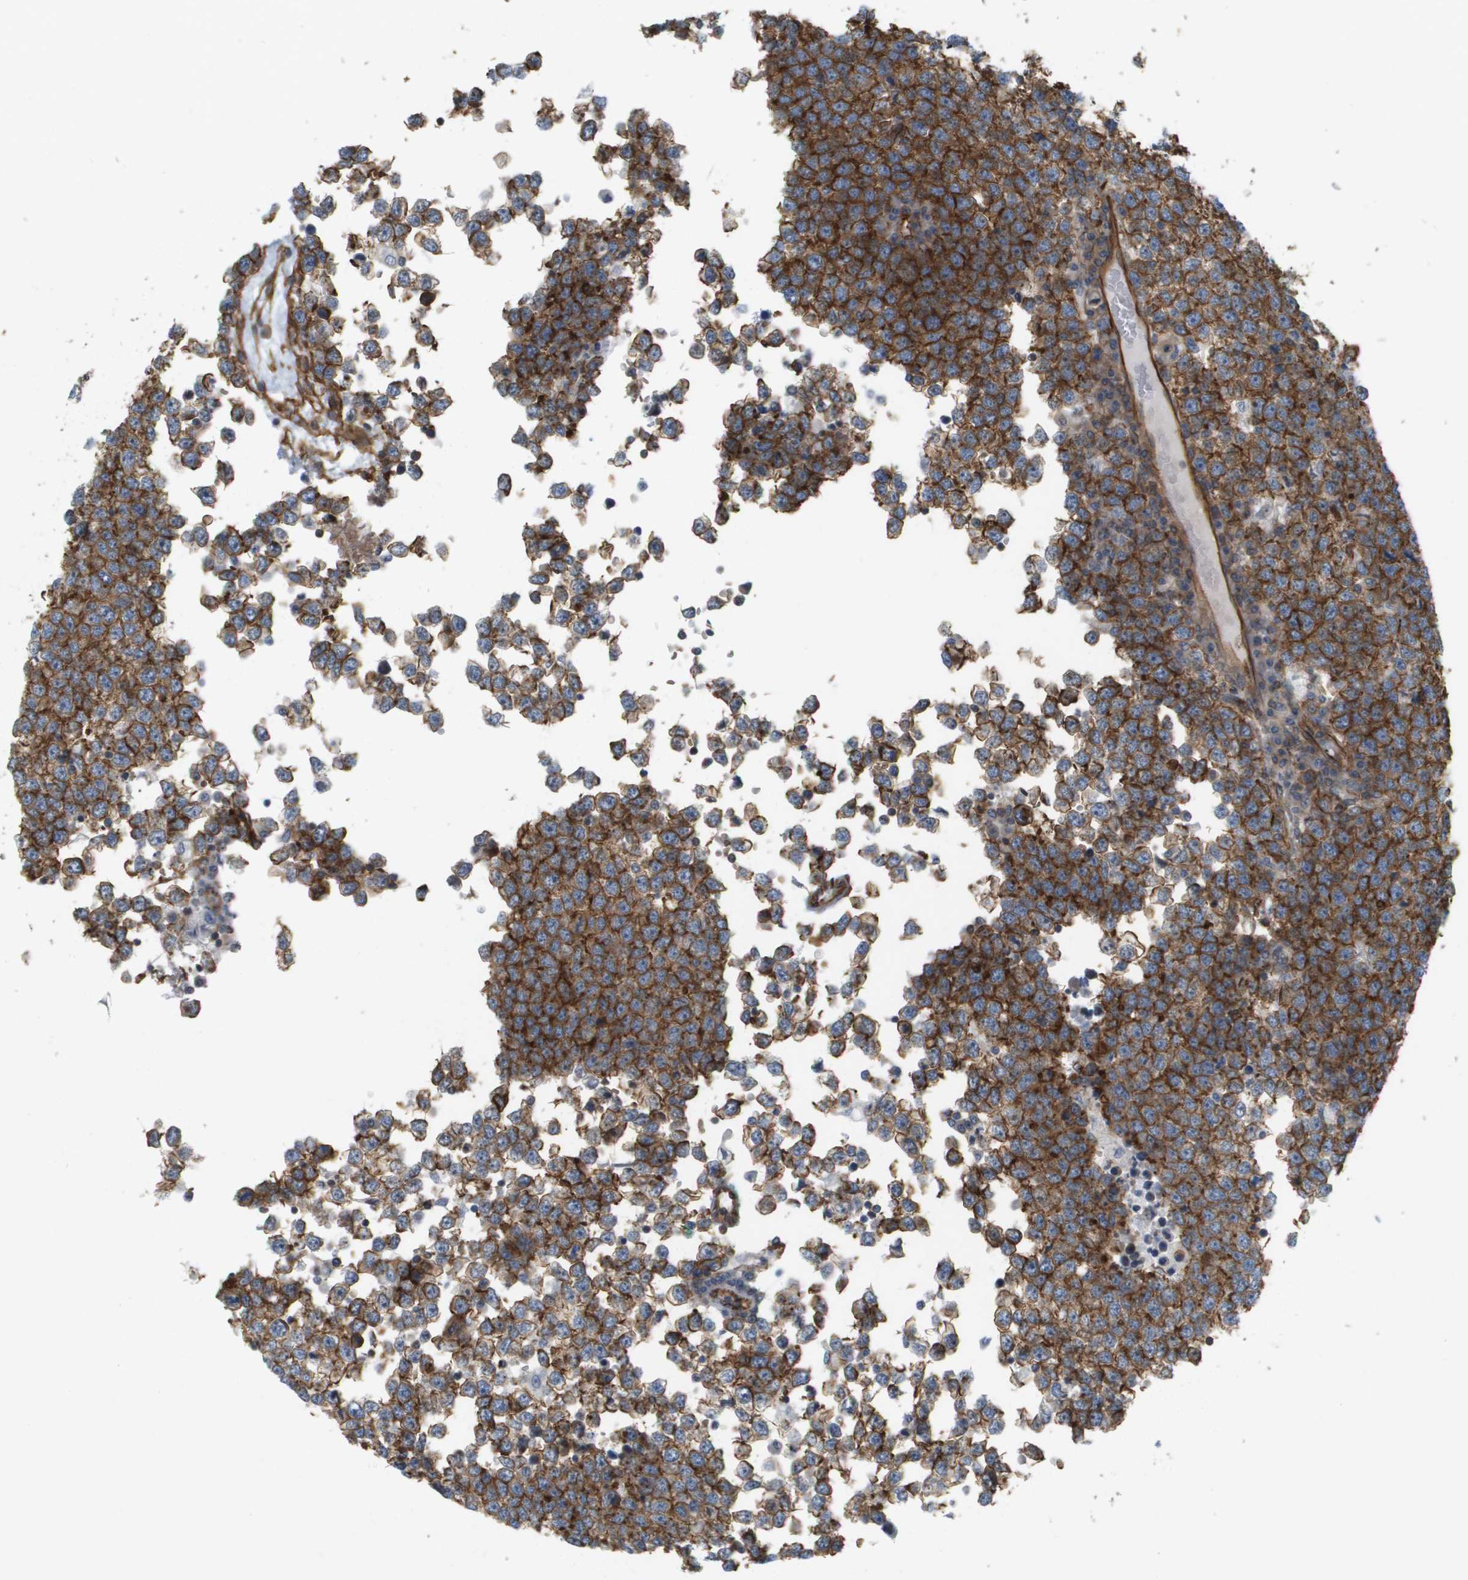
{"staining": {"intensity": "strong", "quantity": ">75%", "location": "cytoplasmic/membranous"}, "tissue": "testis cancer", "cell_type": "Tumor cells", "image_type": "cancer", "snomed": [{"axis": "morphology", "description": "Seminoma, NOS"}, {"axis": "topography", "description": "Testis"}], "caption": "Tumor cells display high levels of strong cytoplasmic/membranous staining in about >75% of cells in testis seminoma.", "gene": "SGMS2", "patient": {"sex": "male", "age": 65}}